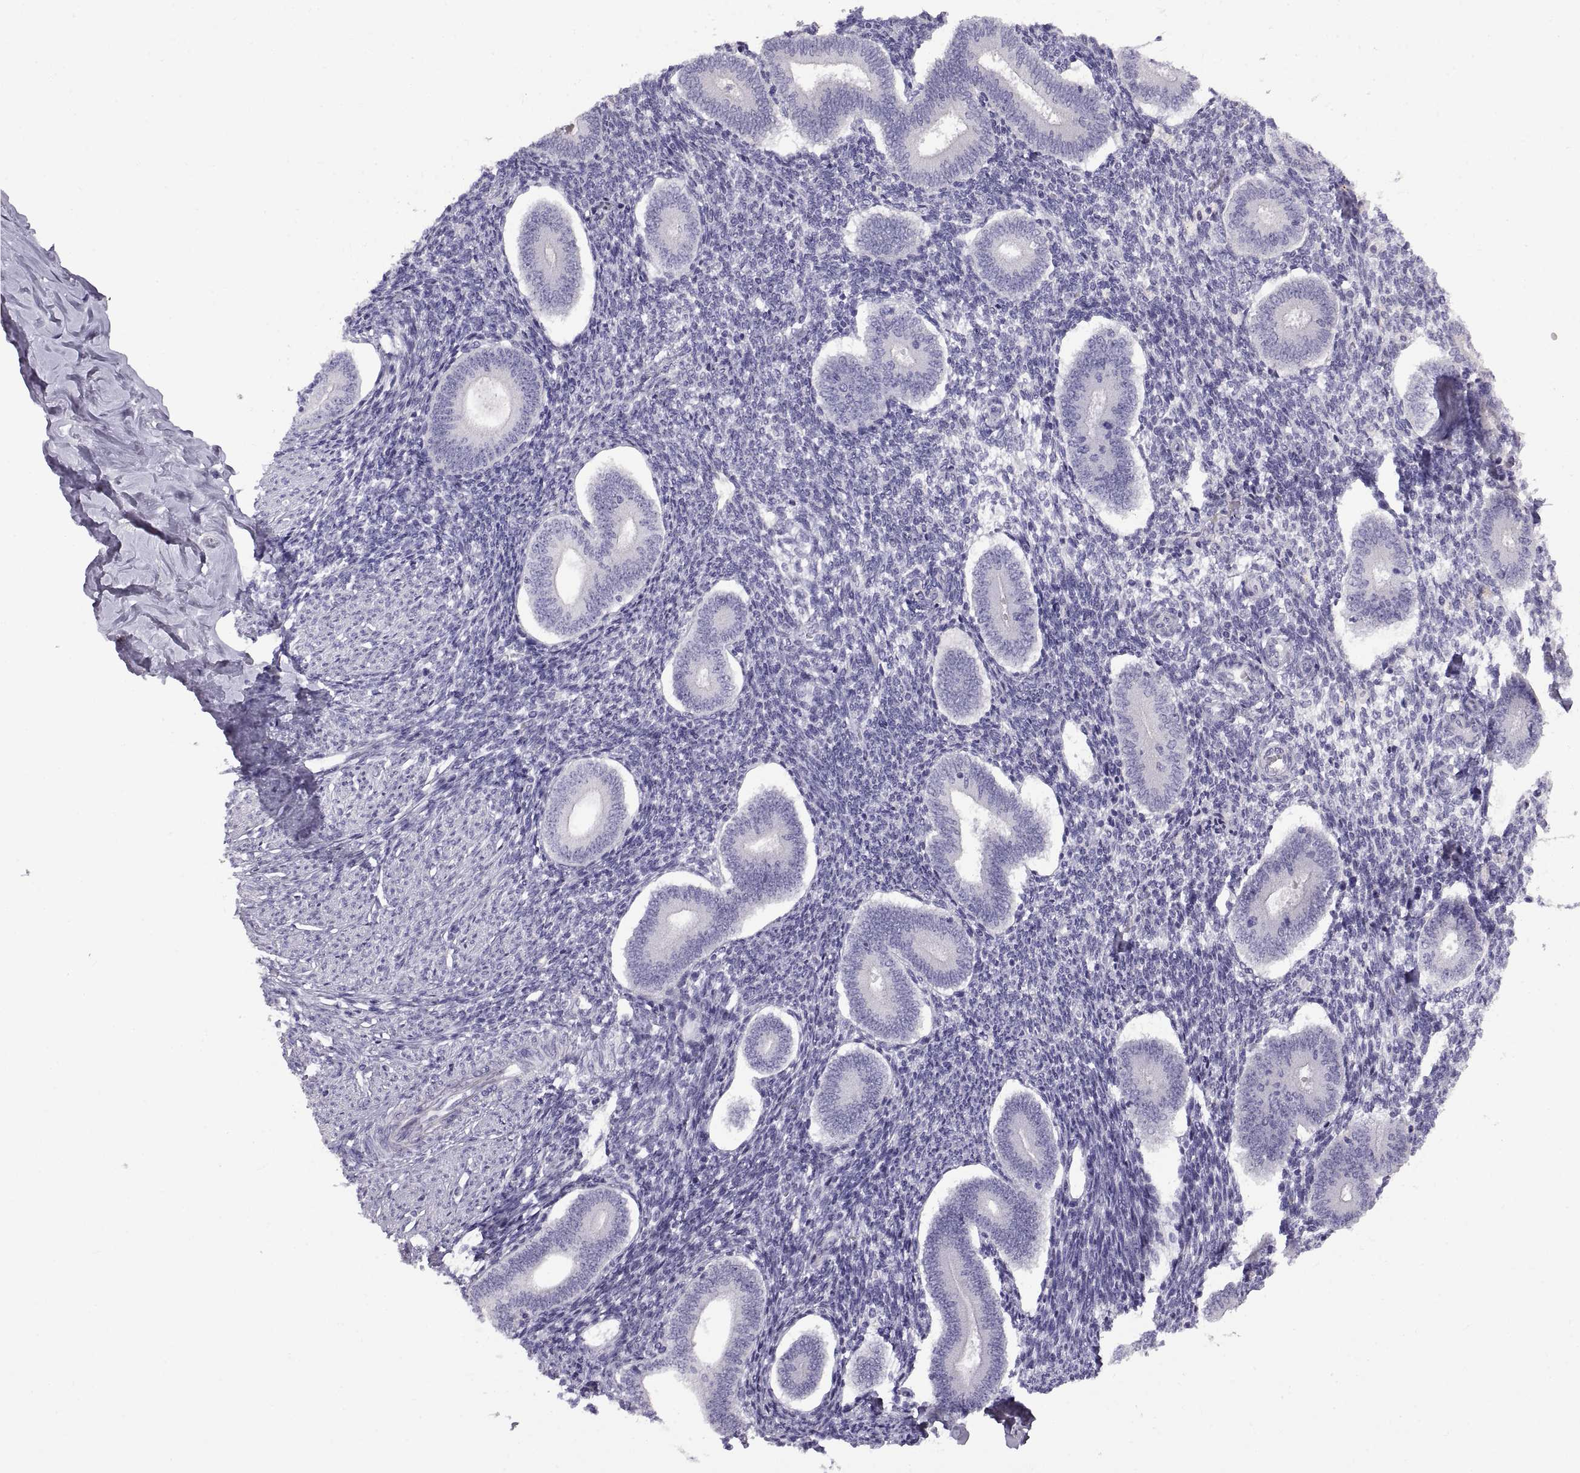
{"staining": {"intensity": "negative", "quantity": "none", "location": "none"}, "tissue": "endometrium", "cell_type": "Cells in endometrial stroma", "image_type": "normal", "snomed": [{"axis": "morphology", "description": "Normal tissue, NOS"}, {"axis": "topography", "description": "Endometrium"}], "caption": "This is an immunohistochemistry (IHC) histopathology image of benign human endometrium. There is no staining in cells in endometrial stroma.", "gene": "CRYBB3", "patient": {"sex": "female", "age": 40}}